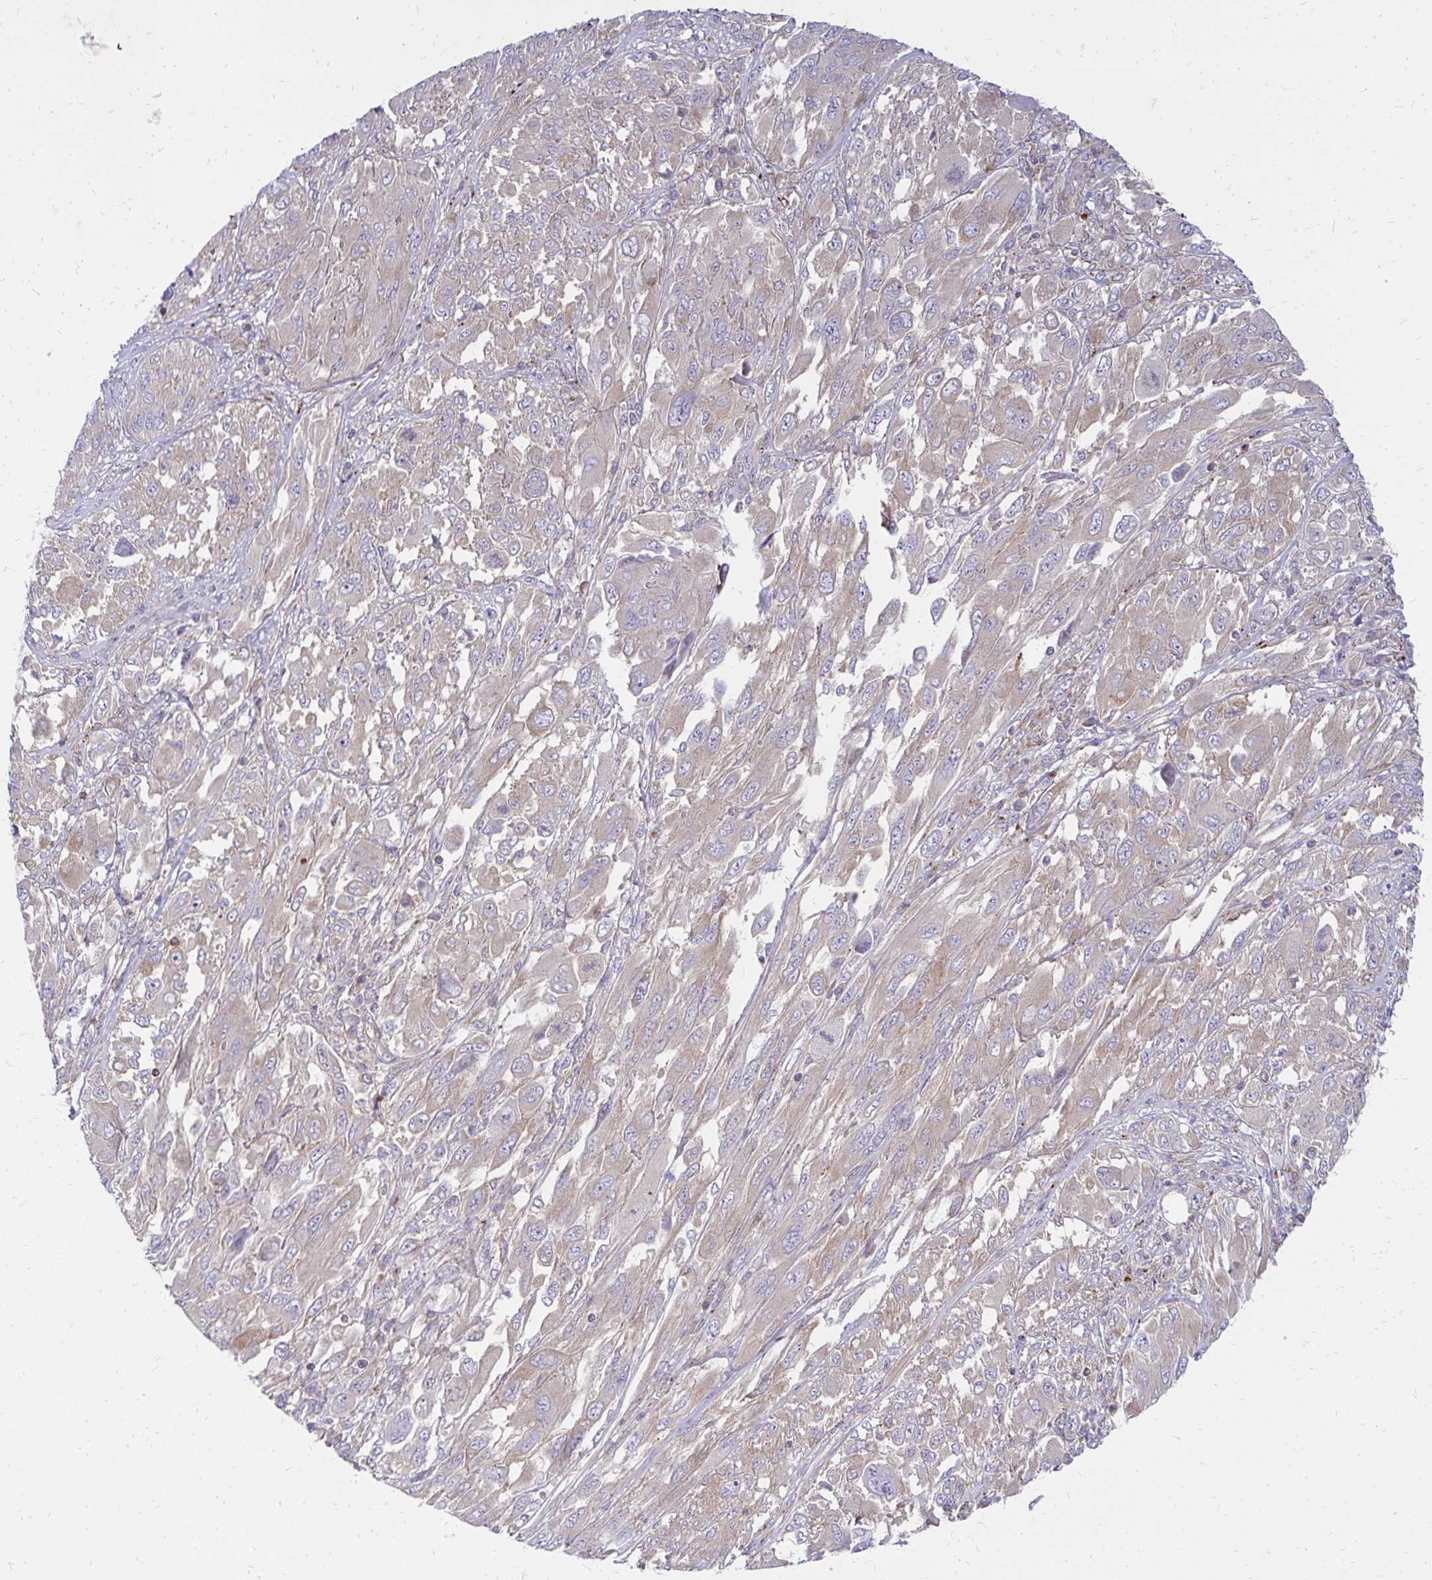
{"staining": {"intensity": "negative", "quantity": "none", "location": "none"}, "tissue": "melanoma", "cell_type": "Tumor cells", "image_type": "cancer", "snomed": [{"axis": "morphology", "description": "Malignant melanoma, NOS"}, {"axis": "topography", "description": "Skin"}], "caption": "An IHC photomicrograph of melanoma is shown. There is no staining in tumor cells of melanoma.", "gene": "ASAP1", "patient": {"sex": "female", "age": 91}}